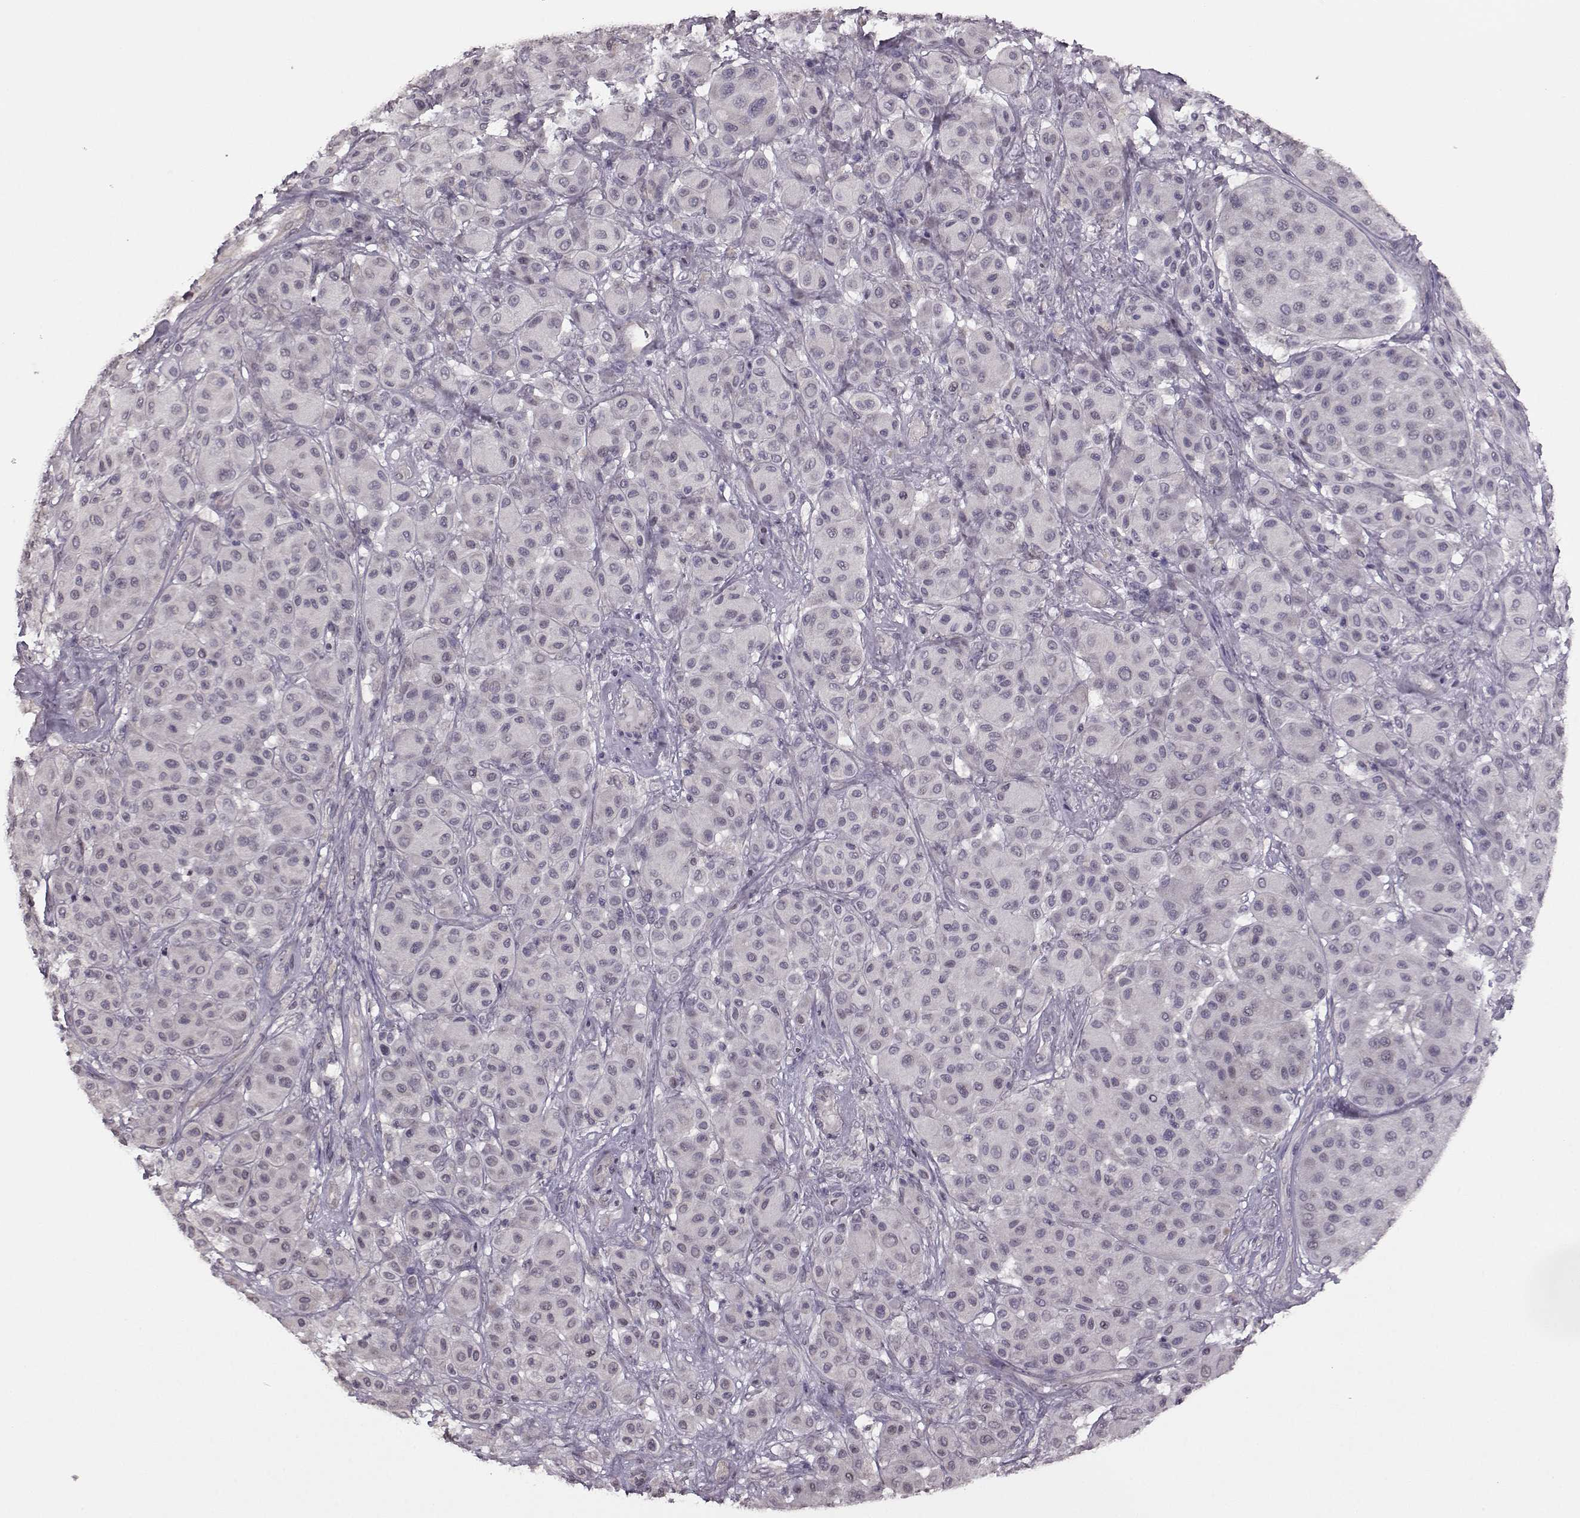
{"staining": {"intensity": "negative", "quantity": "none", "location": "none"}, "tissue": "melanoma", "cell_type": "Tumor cells", "image_type": "cancer", "snomed": [{"axis": "morphology", "description": "Malignant melanoma, Metastatic site"}, {"axis": "topography", "description": "Smooth muscle"}], "caption": "DAB (3,3'-diaminobenzidine) immunohistochemical staining of melanoma exhibits no significant positivity in tumor cells.", "gene": "FSHB", "patient": {"sex": "male", "age": 41}}